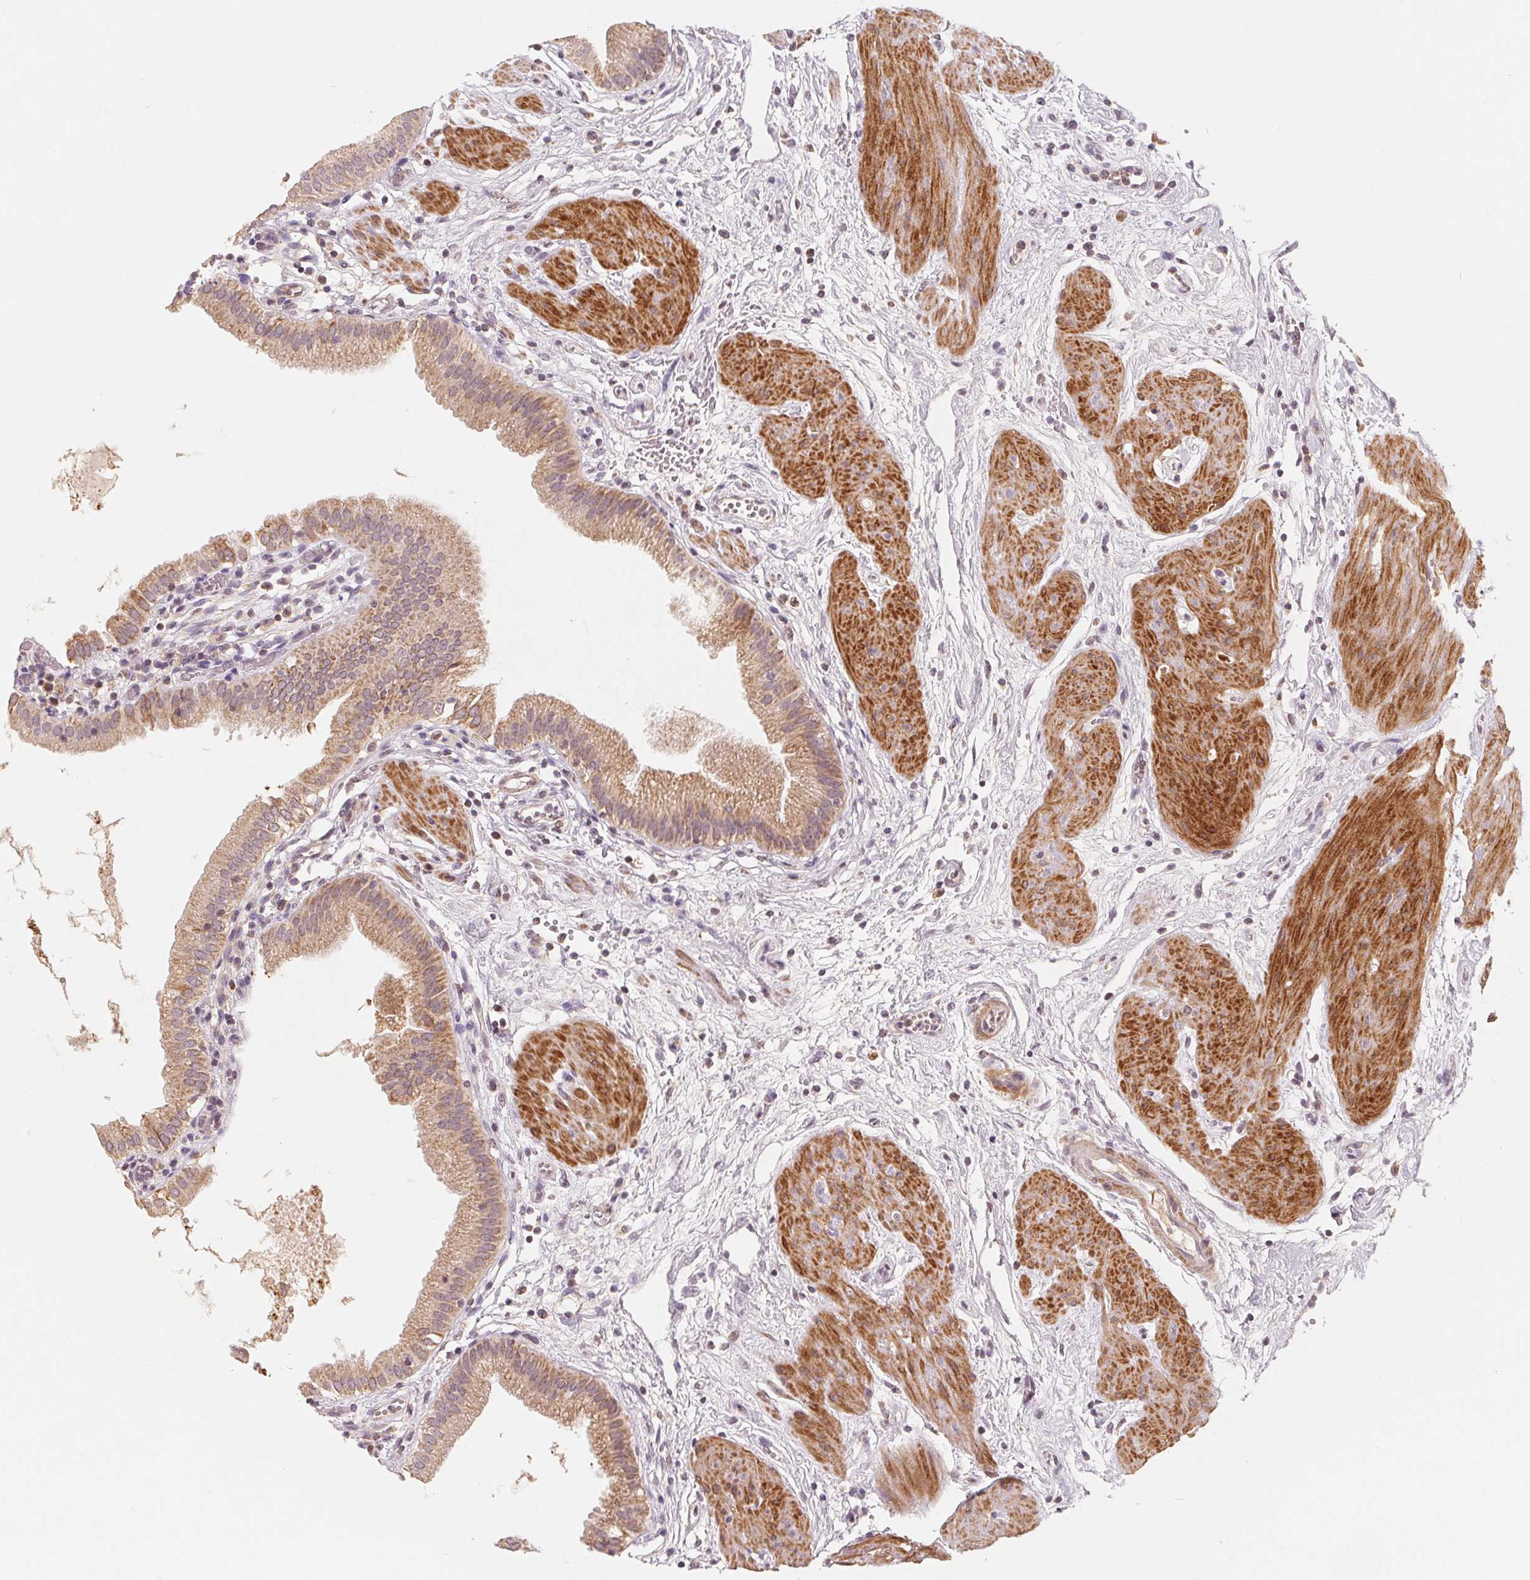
{"staining": {"intensity": "weak", "quantity": ">75%", "location": "cytoplasmic/membranous"}, "tissue": "gallbladder", "cell_type": "Glandular cells", "image_type": "normal", "snomed": [{"axis": "morphology", "description": "Normal tissue, NOS"}, {"axis": "topography", "description": "Gallbladder"}], "caption": "Immunohistochemistry histopathology image of unremarkable gallbladder stained for a protein (brown), which reveals low levels of weak cytoplasmic/membranous staining in approximately >75% of glandular cells.", "gene": "GHITM", "patient": {"sex": "female", "age": 65}}